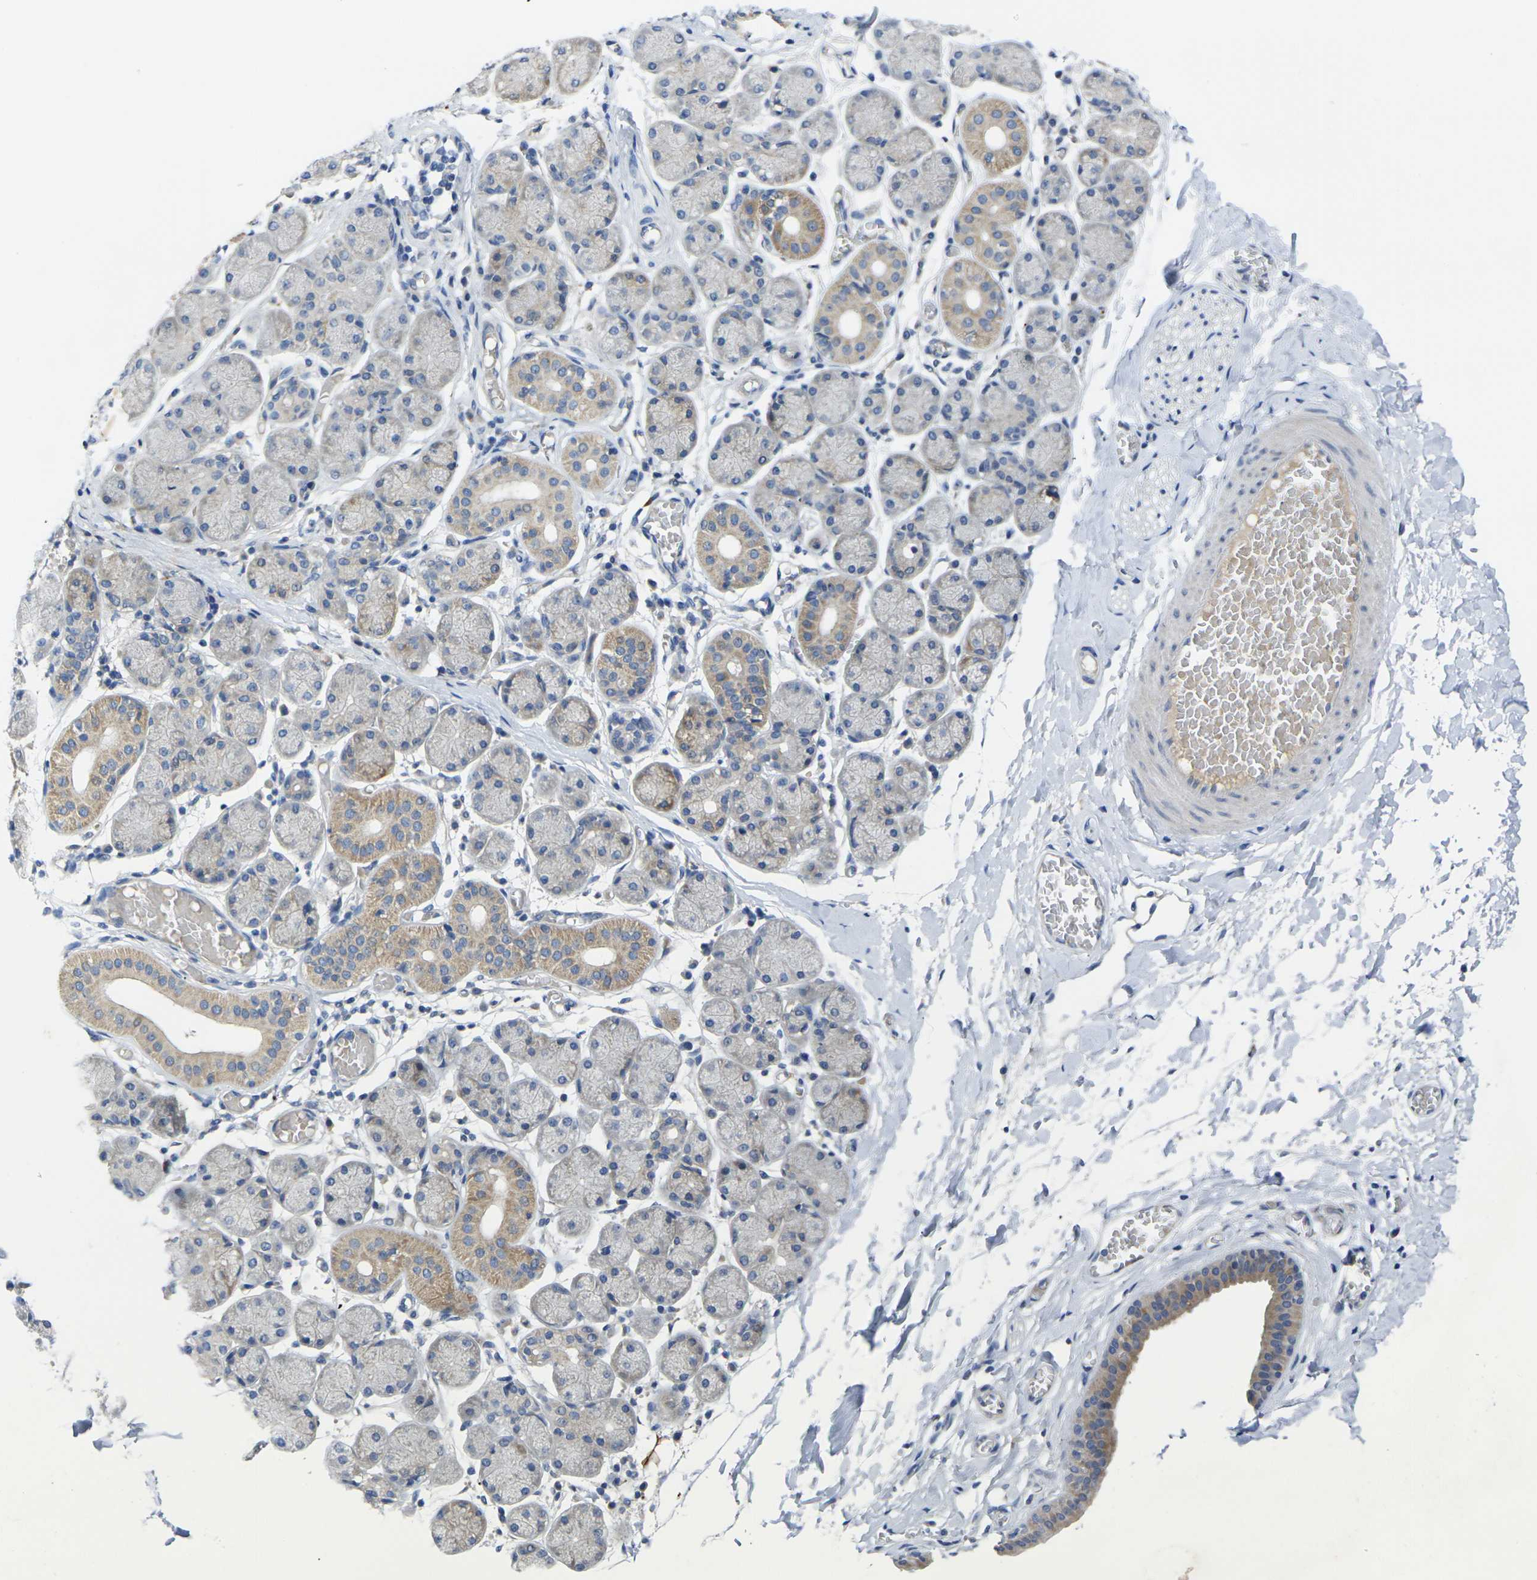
{"staining": {"intensity": "weak", "quantity": "25%-75%", "location": "cytoplasmic/membranous"}, "tissue": "salivary gland", "cell_type": "Glandular cells", "image_type": "normal", "snomed": [{"axis": "morphology", "description": "Normal tissue, NOS"}, {"axis": "topography", "description": "Salivary gland"}], "caption": "IHC of unremarkable human salivary gland shows low levels of weak cytoplasmic/membranous staining in about 25%-75% of glandular cells.", "gene": "GNA12", "patient": {"sex": "female", "age": 24}}